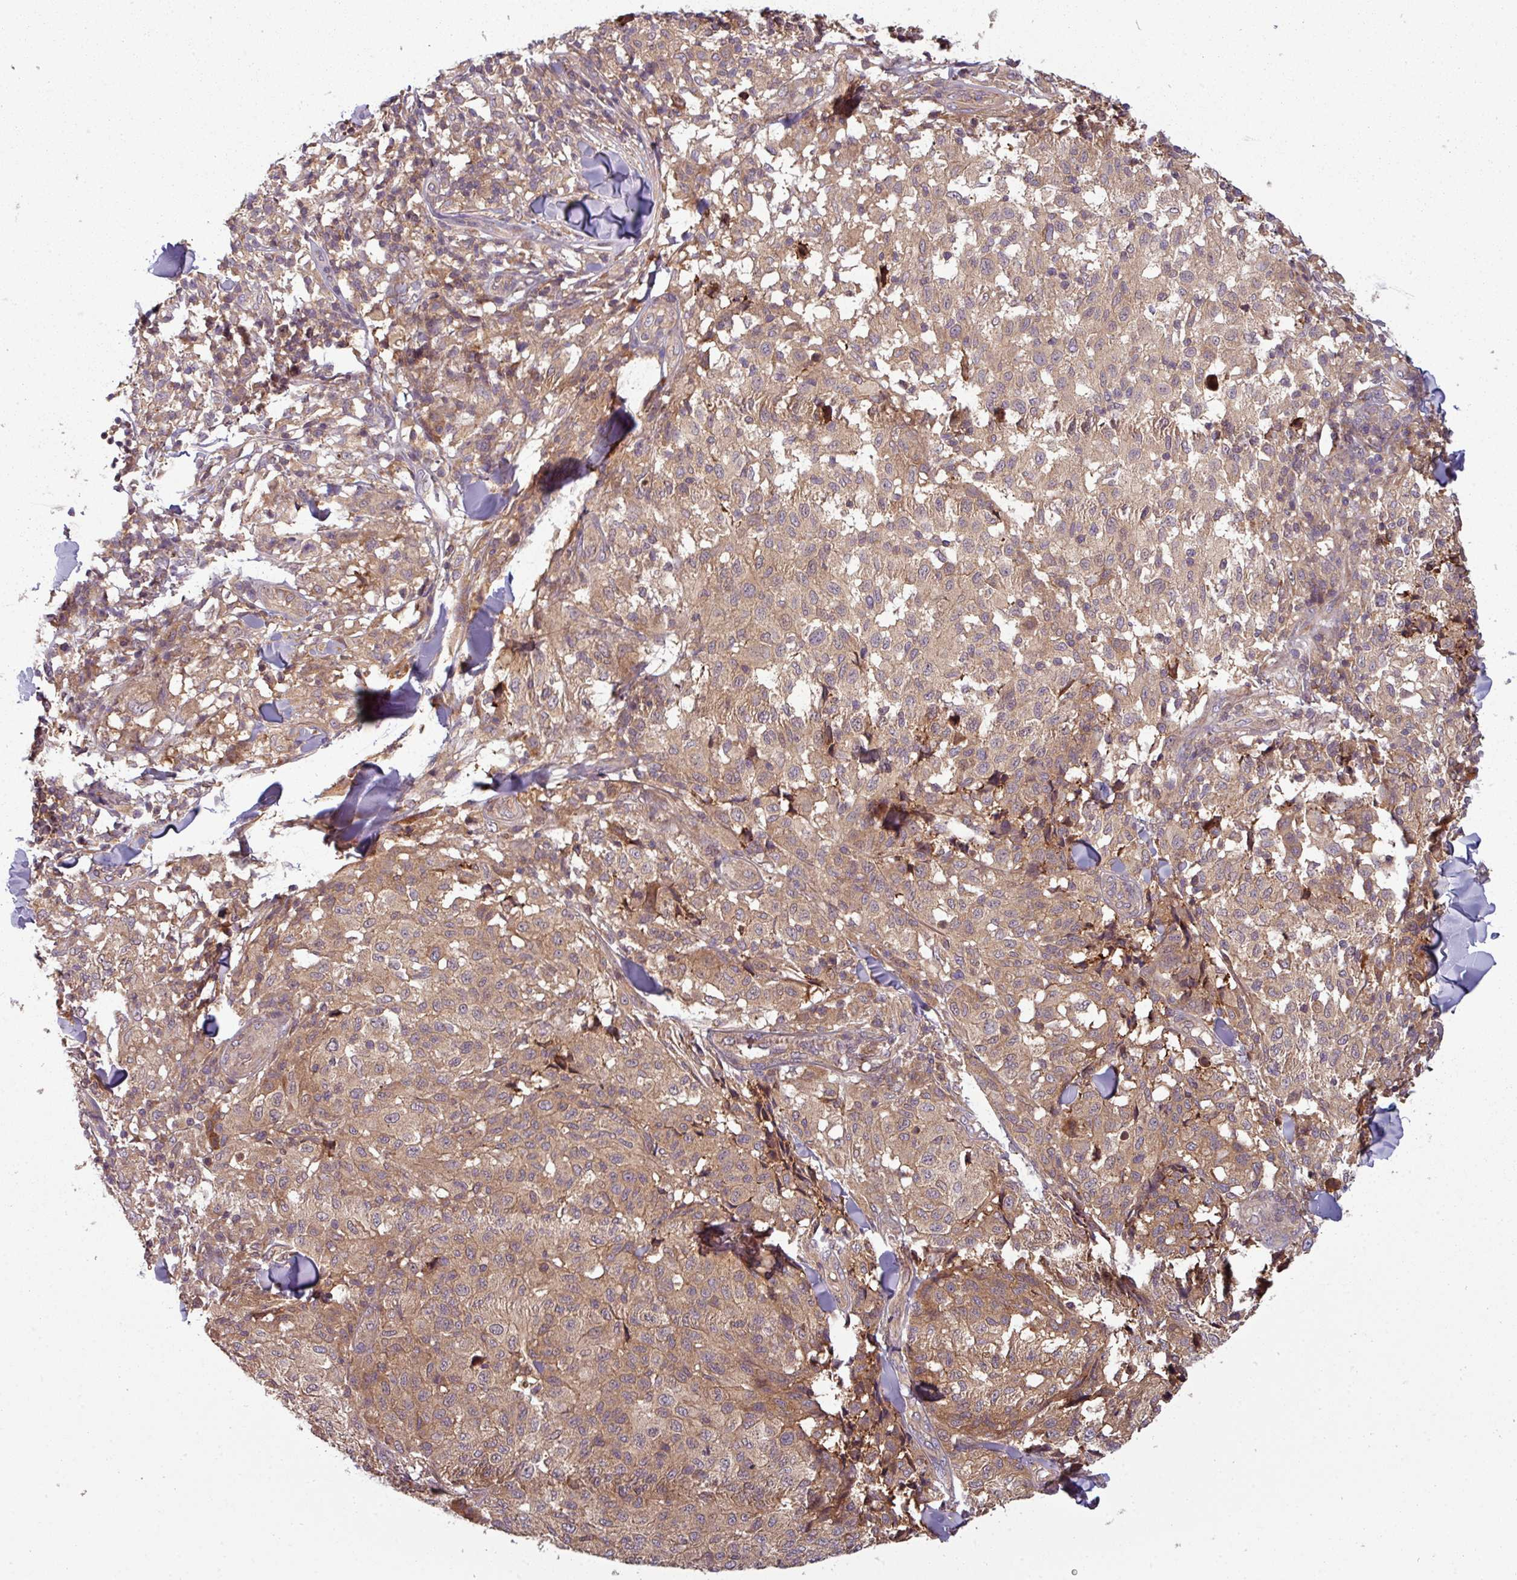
{"staining": {"intensity": "moderate", "quantity": ">75%", "location": "cytoplasmic/membranous"}, "tissue": "melanoma", "cell_type": "Tumor cells", "image_type": "cancer", "snomed": [{"axis": "morphology", "description": "Malignant melanoma, NOS"}, {"axis": "topography", "description": "Skin"}], "caption": "This histopathology image demonstrates immunohistochemistry (IHC) staining of malignant melanoma, with medium moderate cytoplasmic/membranous positivity in approximately >75% of tumor cells.", "gene": "GSKIP", "patient": {"sex": "male", "age": 66}}